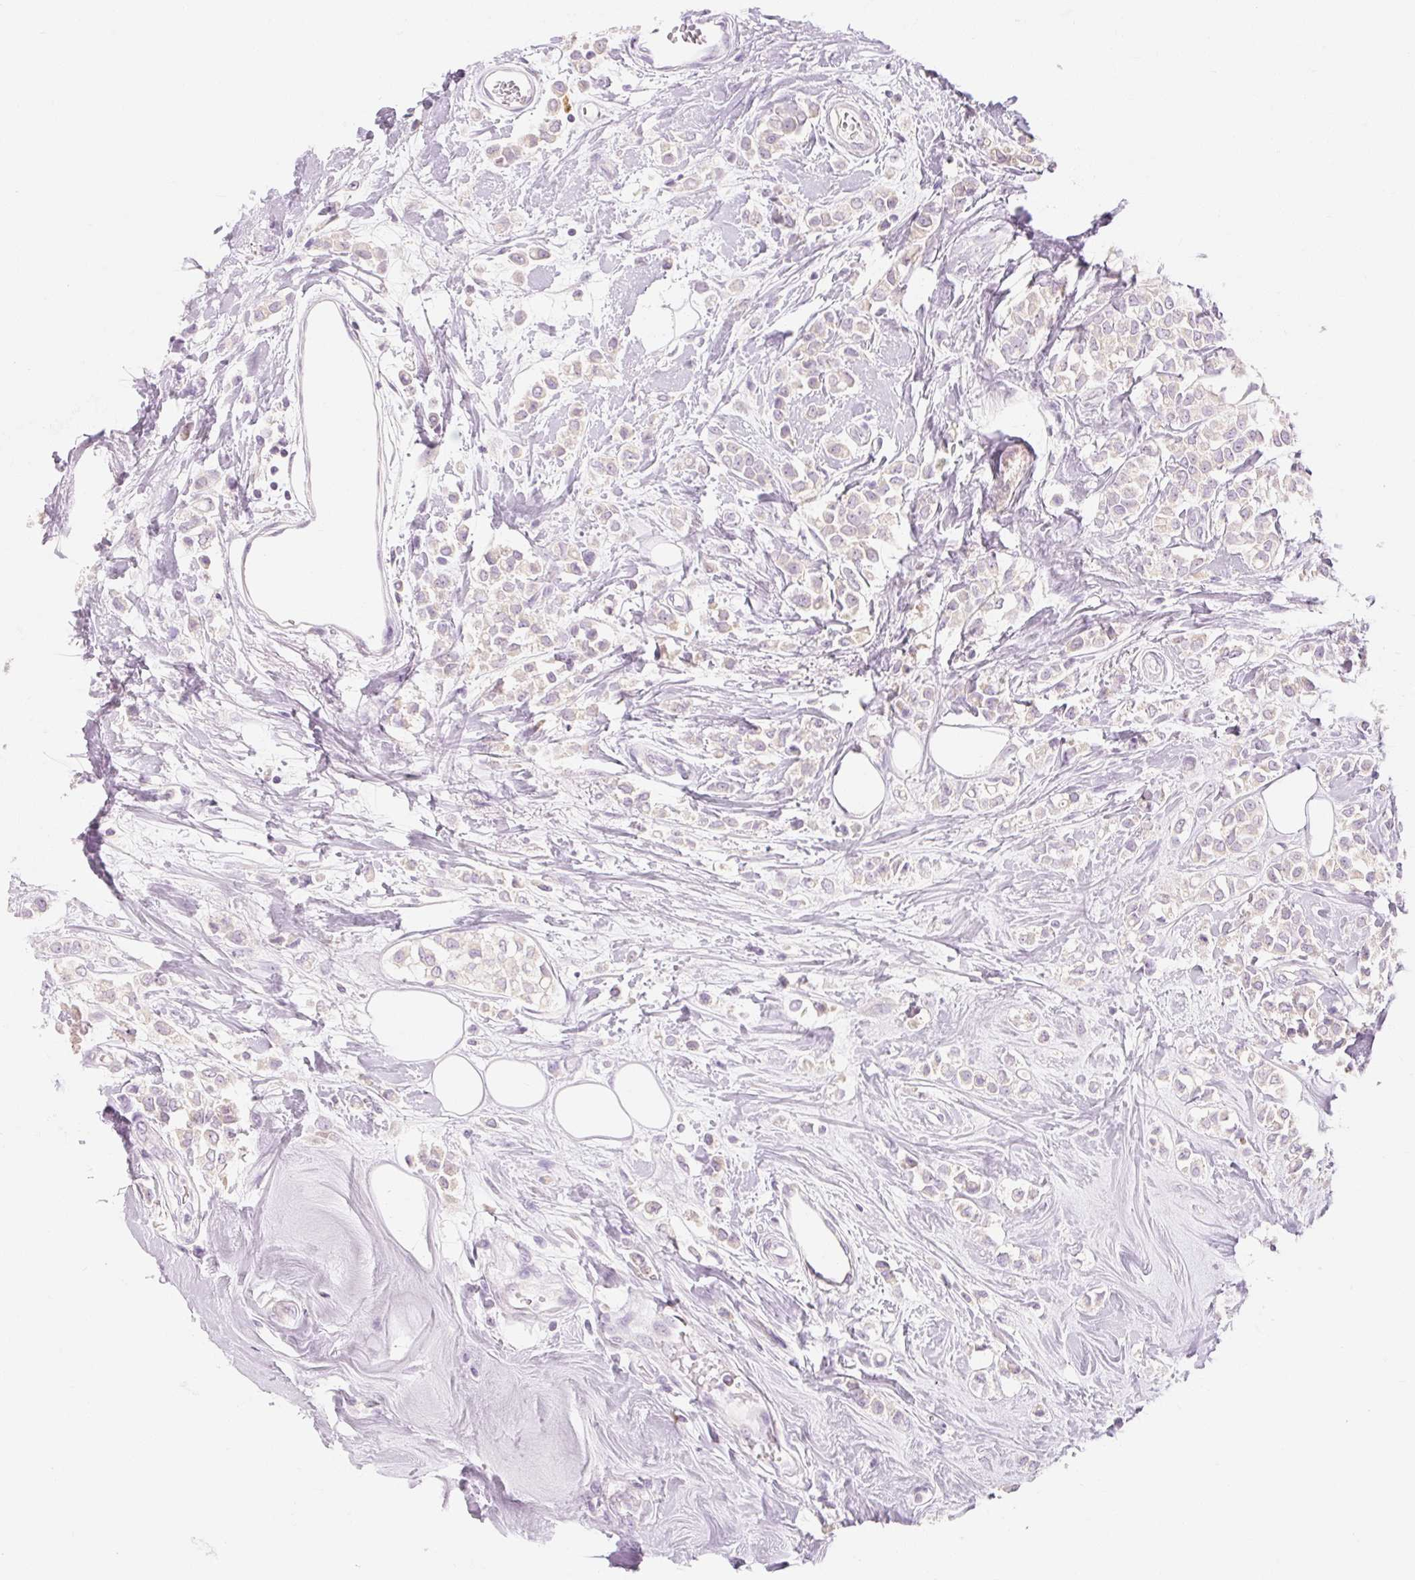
{"staining": {"intensity": "weak", "quantity": "<25%", "location": "cytoplasmic/membranous"}, "tissue": "breast cancer", "cell_type": "Tumor cells", "image_type": "cancer", "snomed": [{"axis": "morphology", "description": "Lobular carcinoma"}, {"axis": "topography", "description": "Breast"}], "caption": "IHC histopathology image of neoplastic tissue: breast cancer stained with DAB (3,3'-diaminobenzidine) shows no significant protein staining in tumor cells. Brightfield microscopy of IHC stained with DAB (brown) and hematoxylin (blue), captured at high magnification.", "gene": "MYO1D", "patient": {"sex": "female", "age": 68}}